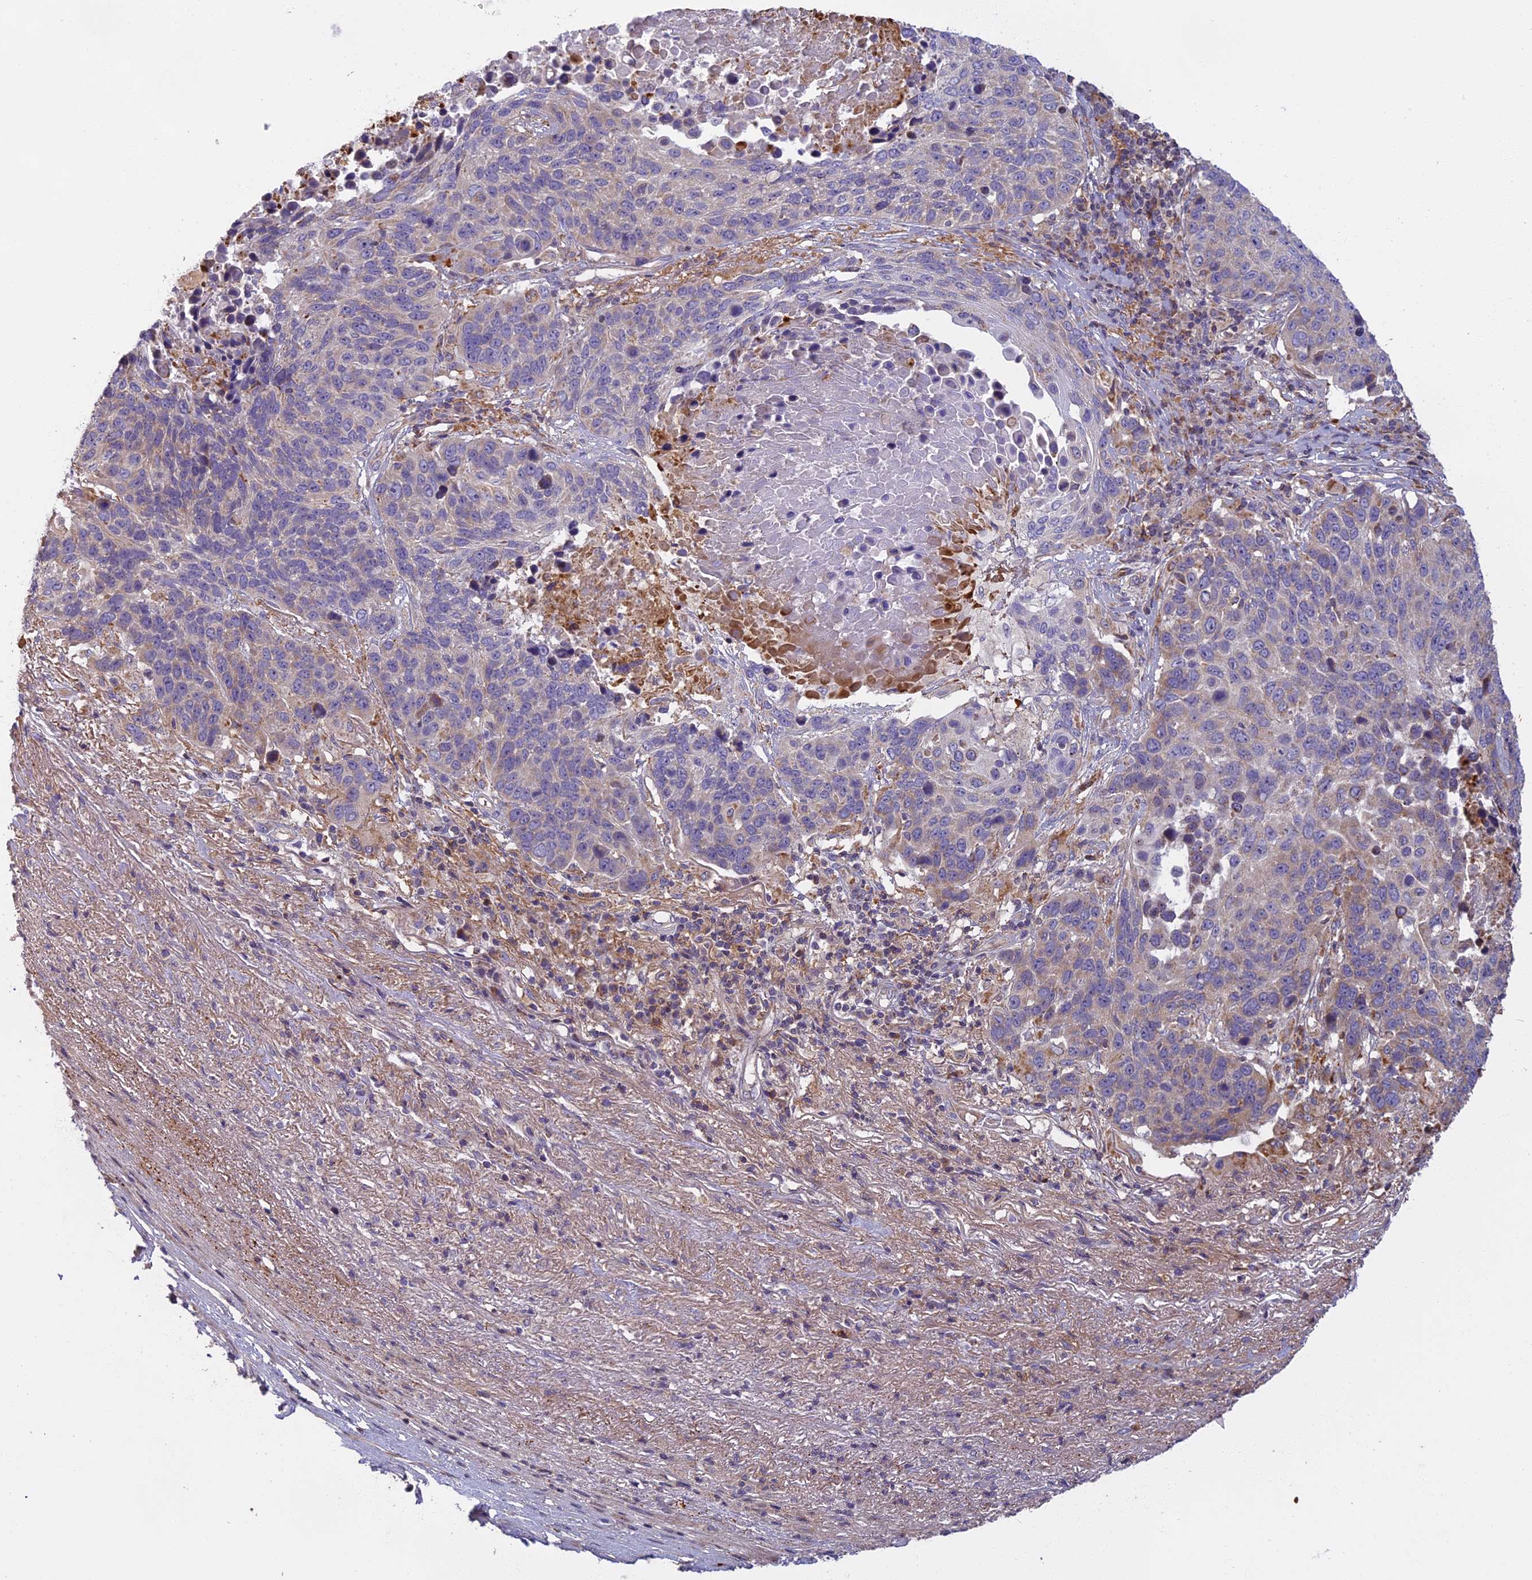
{"staining": {"intensity": "weak", "quantity": "<25%", "location": "cytoplasmic/membranous"}, "tissue": "lung cancer", "cell_type": "Tumor cells", "image_type": "cancer", "snomed": [{"axis": "morphology", "description": "Normal tissue, NOS"}, {"axis": "morphology", "description": "Squamous cell carcinoma, NOS"}, {"axis": "topography", "description": "Lymph node"}, {"axis": "topography", "description": "Lung"}], "caption": "Immunohistochemistry histopathology image of human squamous cell carcinoma (lung) stained for a protein (brown), which demonstrates no positivity in tumor cells. The staining is performed using DAB (3,3'-diaminobenzidine) brown chromogen with nuclei counter-stained in using hematoxylin.", "gene": "EDAR", "patient": {"sex": "male", "age": 66}}